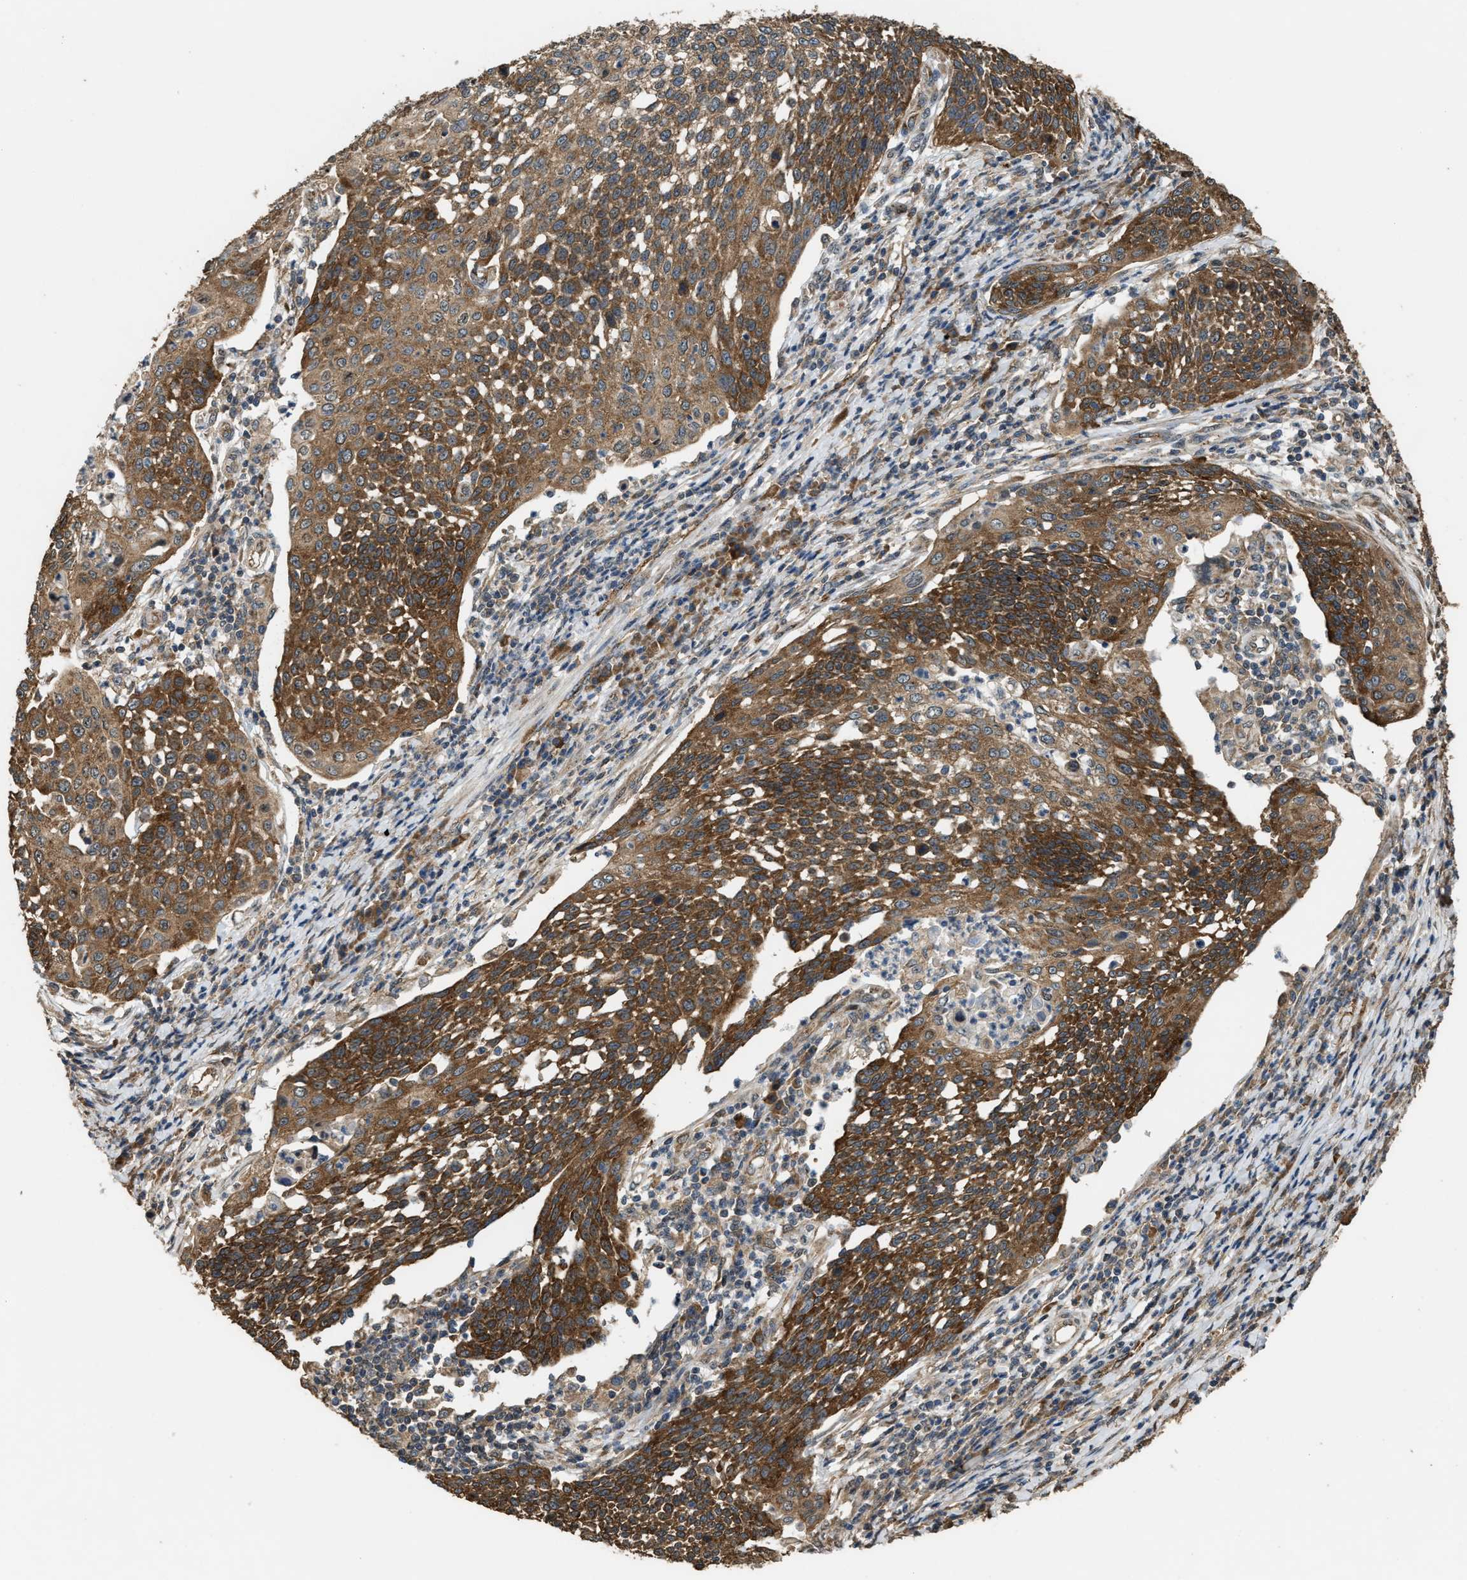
{"staining": {"intensity": "strong", "quantity": ">75%", "location": "cytoplasmic/membranous"}, "tissue": "cervical cancer", "cell_type": "Tumor cells", "image_type": "cancer", "snomed": [{"axis": "morphology", "description": "Squamous cell carcinoma, NOS"}, {"axis": "topography", "description": "Cervix"}], "caption": "Immunohistochemistry (IHC) image of neoplastic tissue: human cervical cancer stained using immunohistochemistry (IHC) exhibits high levels of strong protein expression localized specifically in the cytoplasmic/membranous of tumor cells, appearing as a cytoplasmic/membranous brown color.", "gene": "ARHGEF5", "patient": {"sex": "female", "age": 34}}